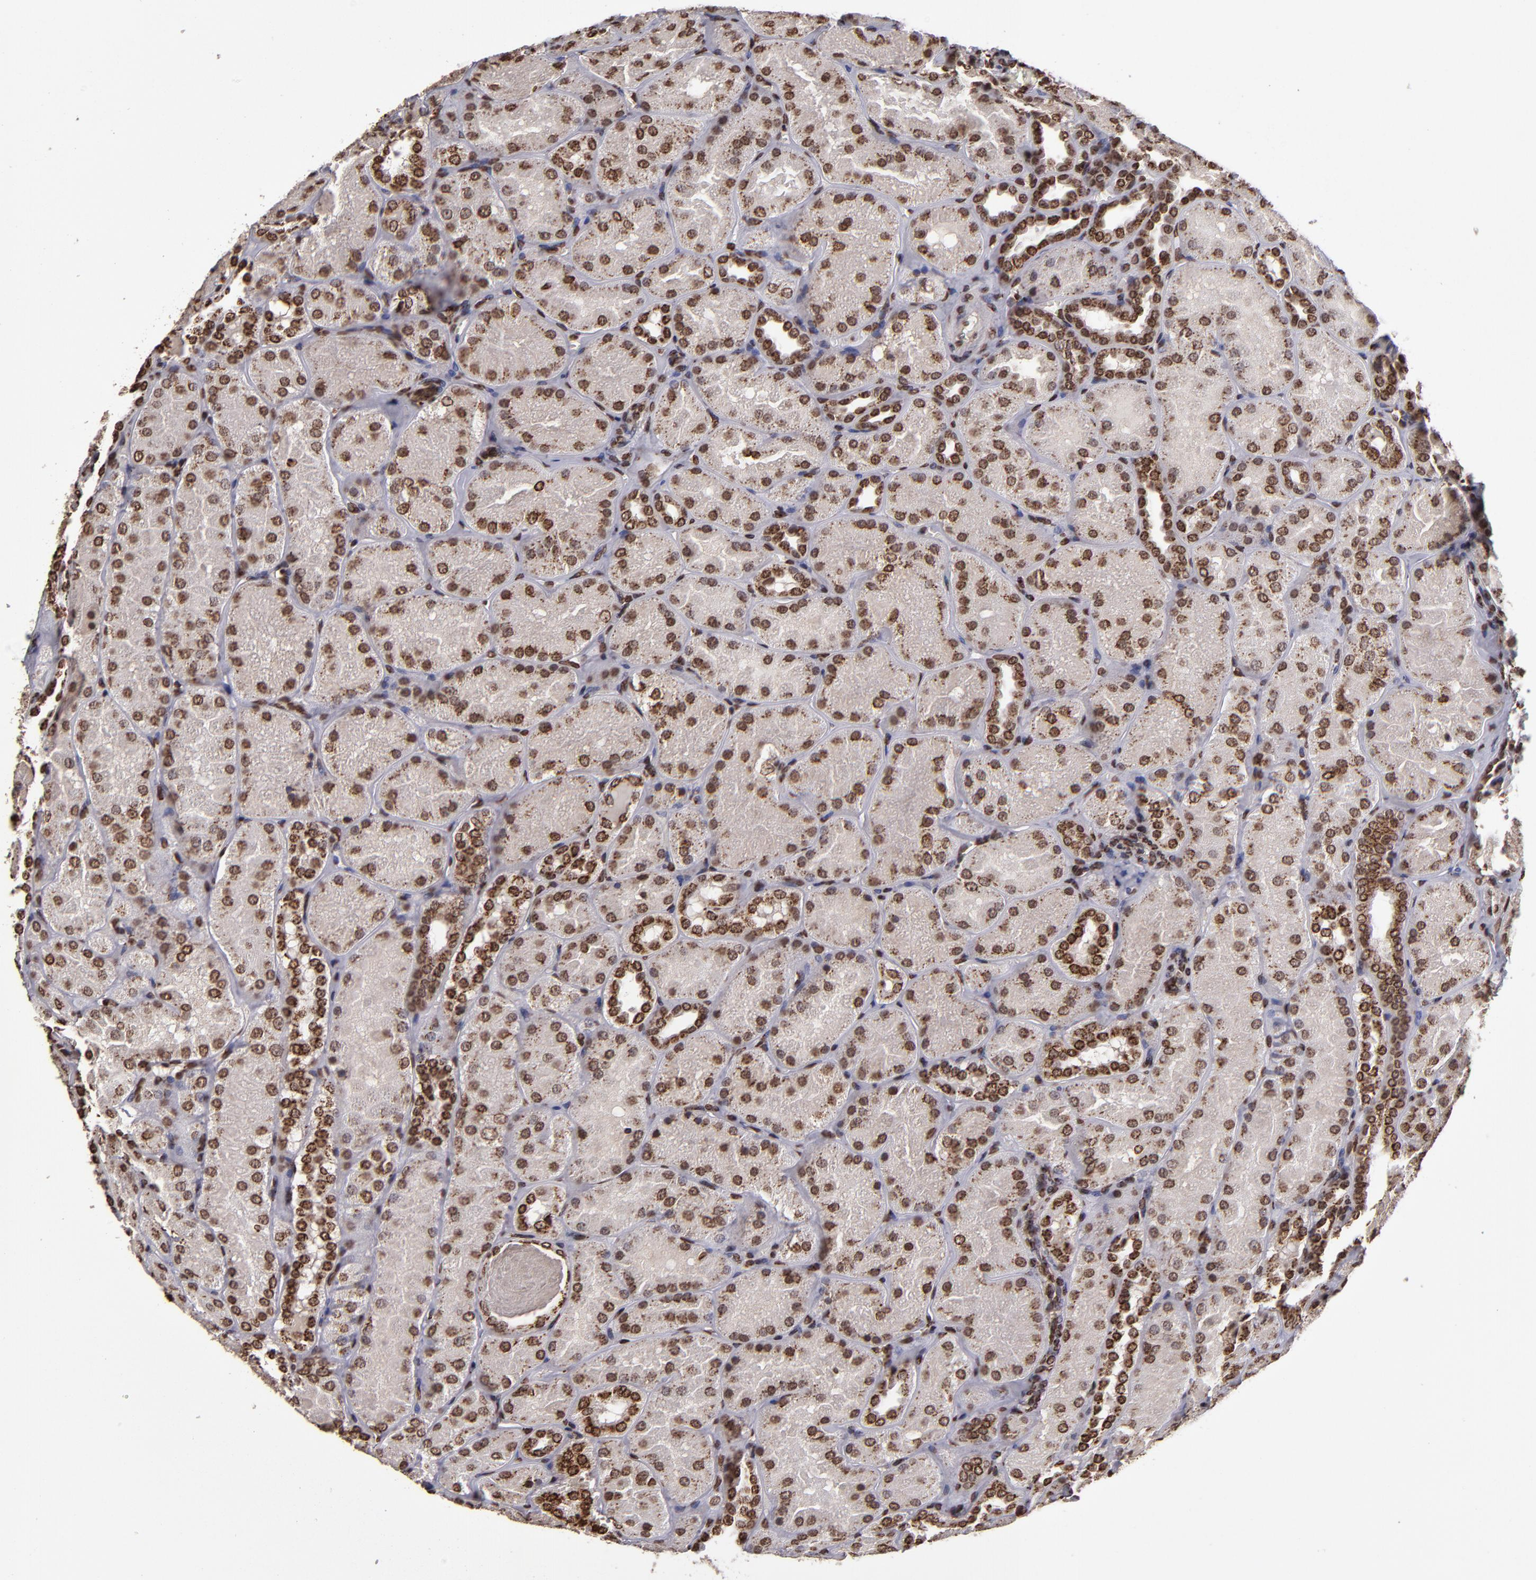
{"staining": {"intensity": "strong", "quantity": ">75%", "location": "nuclear"}, "tissue": "kidney", "cell_type": "Cells in glomeruli", "image_type": "normal", "snomed": [{"axis": "morphology", "description": "Normal tissue, NOS"}, {"axis": "topography", "description": "Kidney"}], "caption": "Protein expression by immunohistochemistry exhibits strong nuclear expression in approximately >75% of cells in glomeruli in unremarkable kidney. (Brightfield microscopy of DAB IHC at high magnification).", "gene": "CSDC2", "patient": {"sex": "male", "age": 28}}